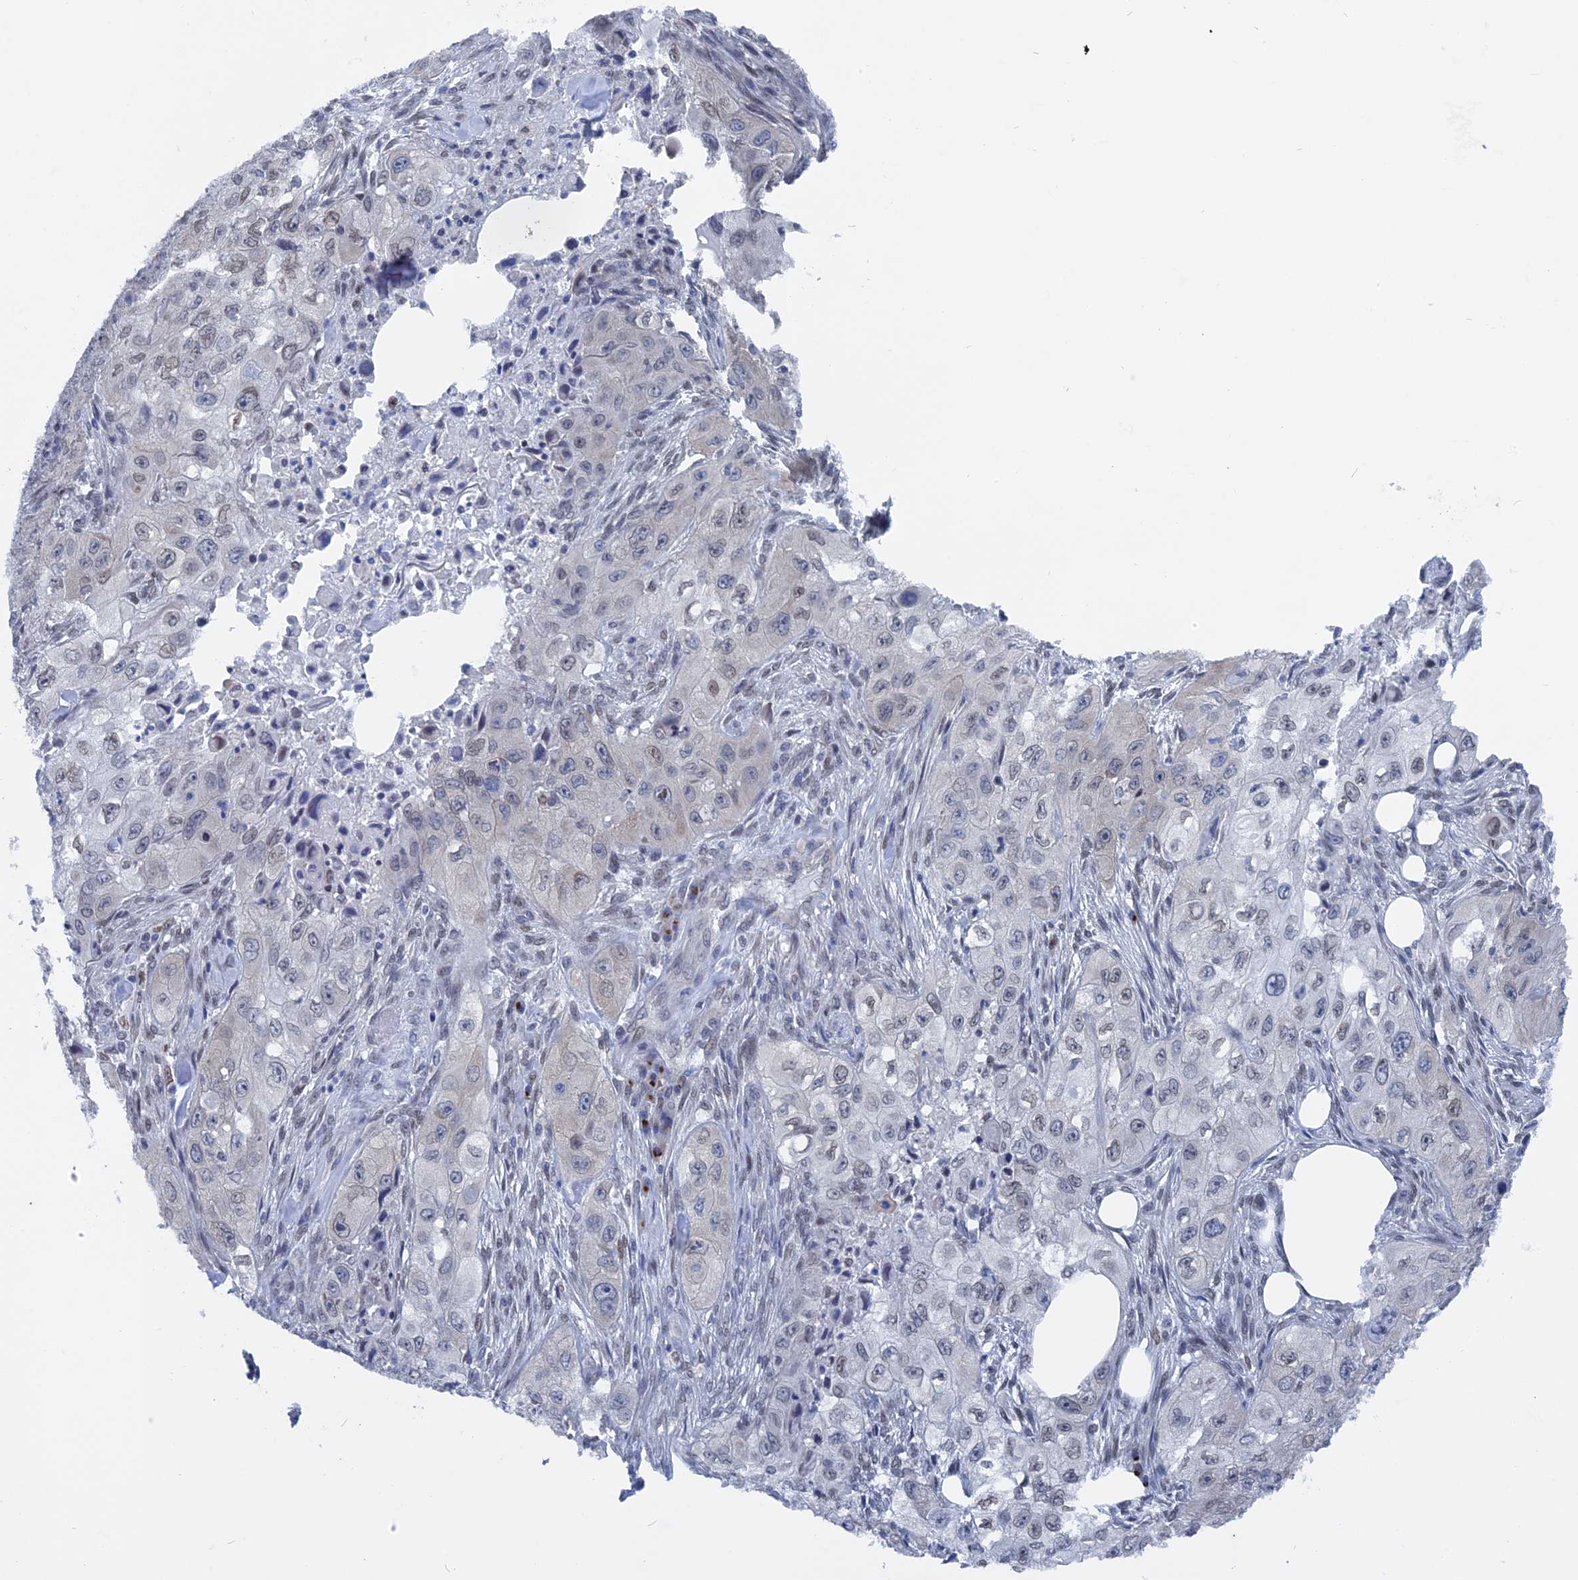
{"staining": {"intensity": "negative", "quantity": "none", "location": "none"}, "tissue": "skin cancer", "cell_type": "Tumor cells", "image_type": "cancer", "snomed": [{"axis": "morphology", "description": "Squamous cell carcinoma, NOS"}, {"axis": "topography", "description": "Skin"}, {"axis": "topography", "description": "Subcutis"}], "caption": "IHC image of neoplastic tissue: human skin cancer (squamous cell carcinoma) stained with DAB (3,3'-diaminobenzidine) exhibits no significant protein positivity in tumor cells.", "gene": "MTRF1", "patient": {"sex": "male", "age": 73}}